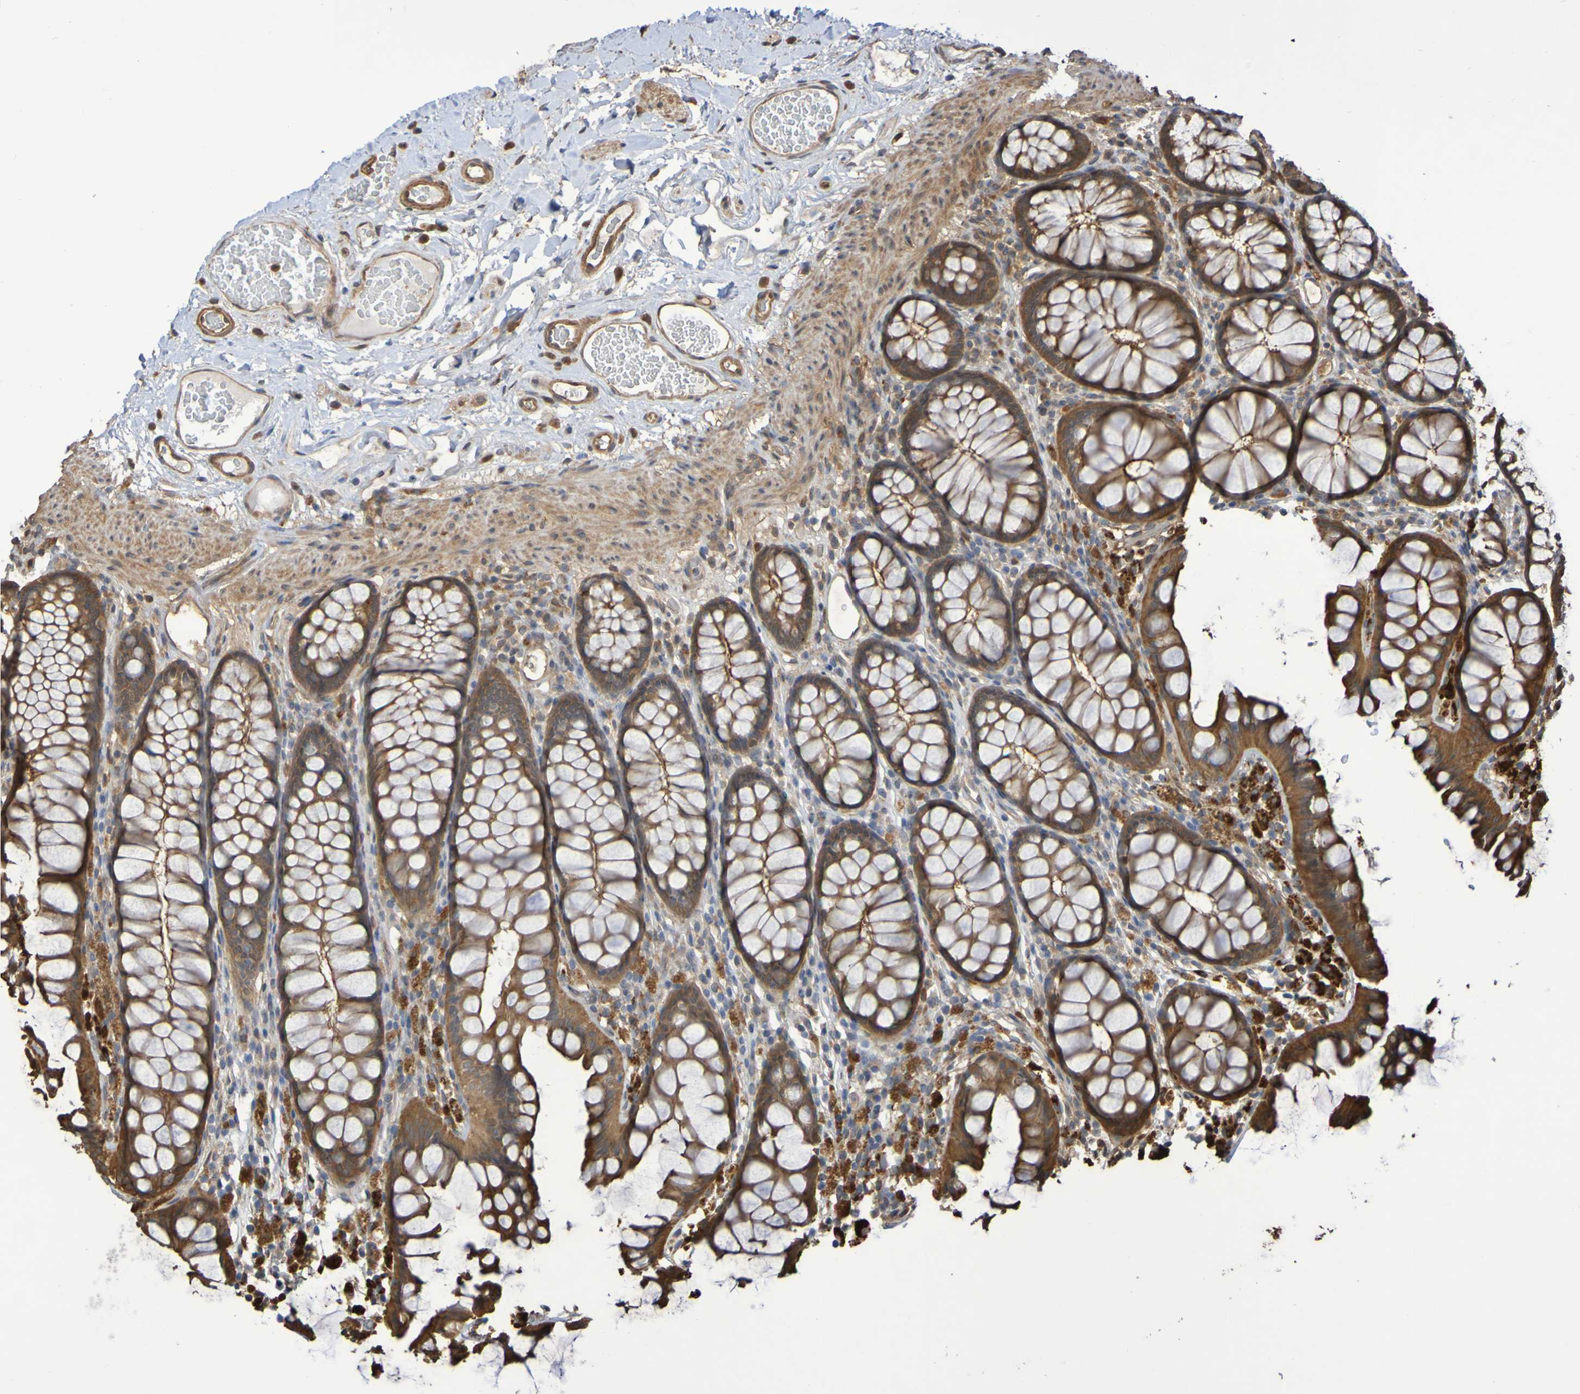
{"staining": {"intensity": "moderate", "quantity": ">75%", "location": "cytoplasmic/membranous"}, "tissue": "colon", "cell_type": "Endothelial cells", "image_type": "normal", "snomed": [{"axis": "morphology", "description": "Normal tissue, NOS"}, {"axis": "topography", "description": "Colon"}], "caption": "Moderate cytoplasmic/membranous staining is identified in about >75% of endothelial cells in unremarkable colon.", "gene": "SERPINB6", "patient": {"sex": "female", "age": 55}}